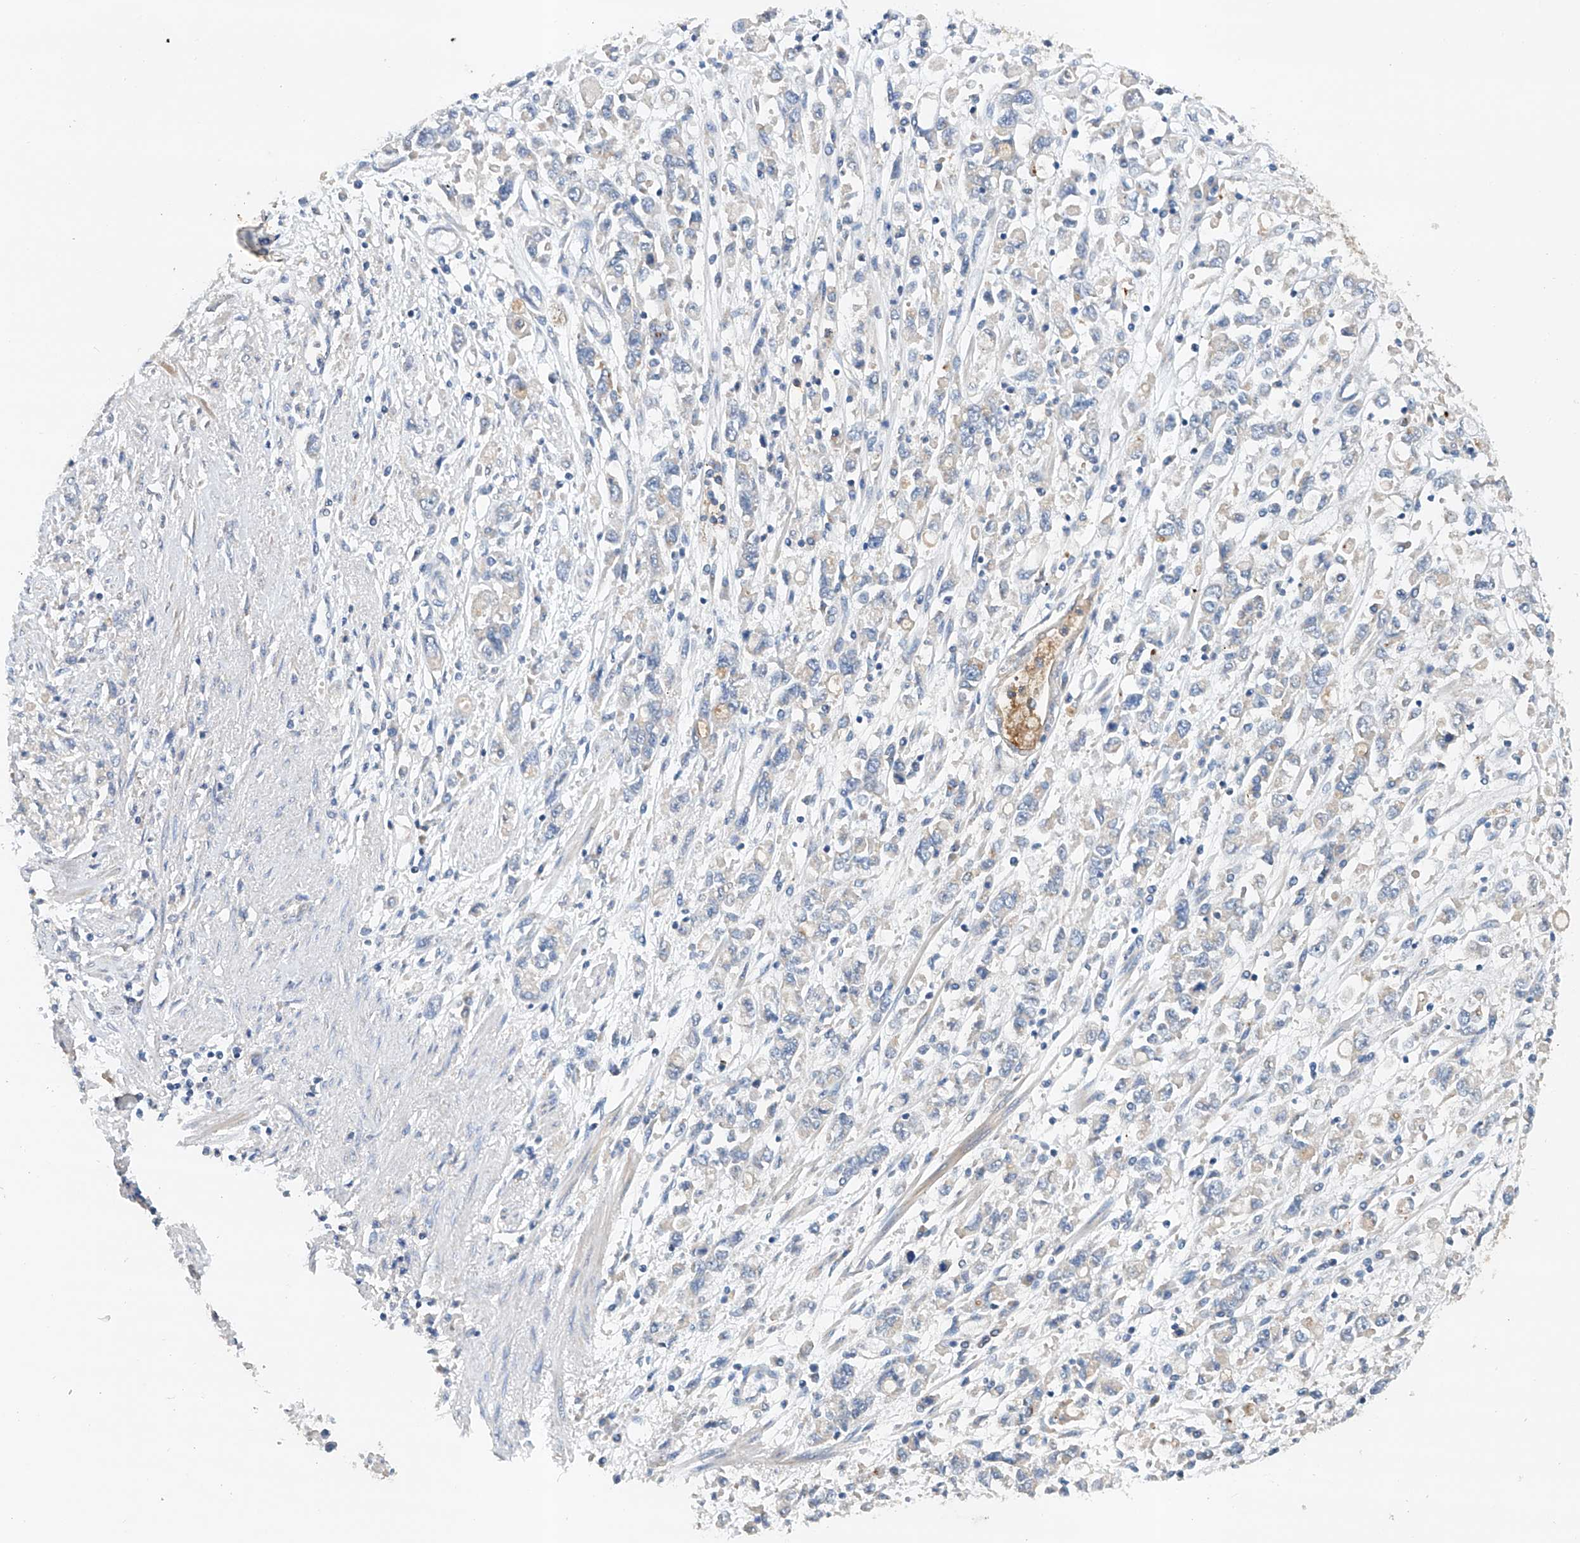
{"staining": {"intensity": "negative", "quantity": "none", "location": "none"}, "tissue": "stomach cancer", "cell_type": "Tumor cells", "image_type": "cancer", "snomed": [{"axis": "morphology", "description": "Adenocarcinoma, NOS"}, {"axis": "topography", "description": "Stomach"}], "caption": "A histopathology image of stomach adenocarcinoma stained for a protein displays no brown staining in tumor cells.", "gene": "GPC4", "patient": {"sex": "female", "age": 76}}